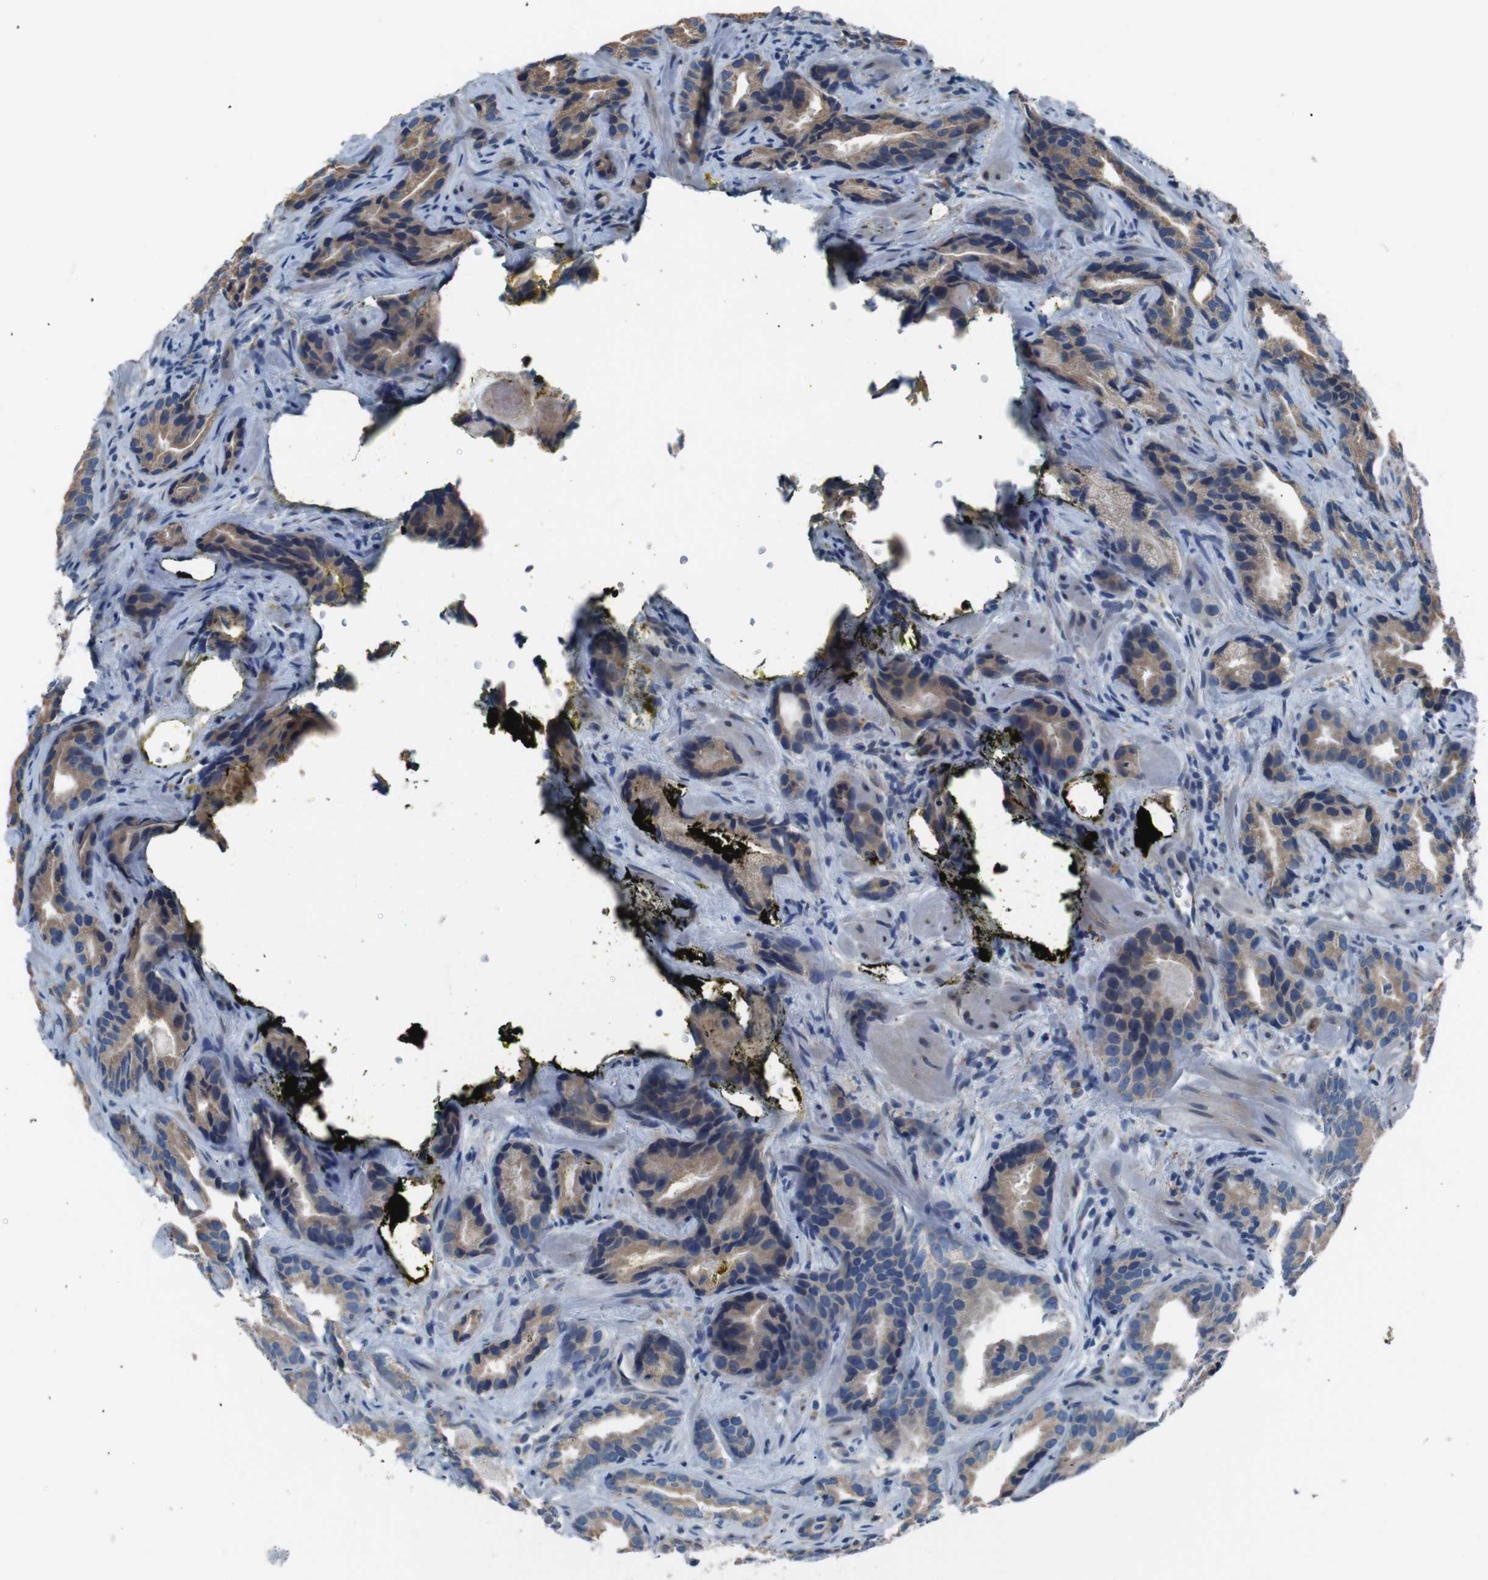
{"staining": {"intensity": "moderate", "quantity": ">75%", "location": "cytoplasmic/membranous"}, "tissue": "prostate cancer", "cell_type": "Tumor cells", "image_type": "cancer", "snomed": [{"axis": "morphology", "description": "Adenocarcinoma, Low grade"}, {"axis": "topography", "description": "Prostate"}], "caption": "IHC histopathology image of prostate cancer stained for a protein (brown), which demonstrates medium levels of moderate cytoplasmic/membranous expression in about >75% of tumor cells.", "gene": "SIGMAR1", "patient": {"sex": "male", "age": 59}}